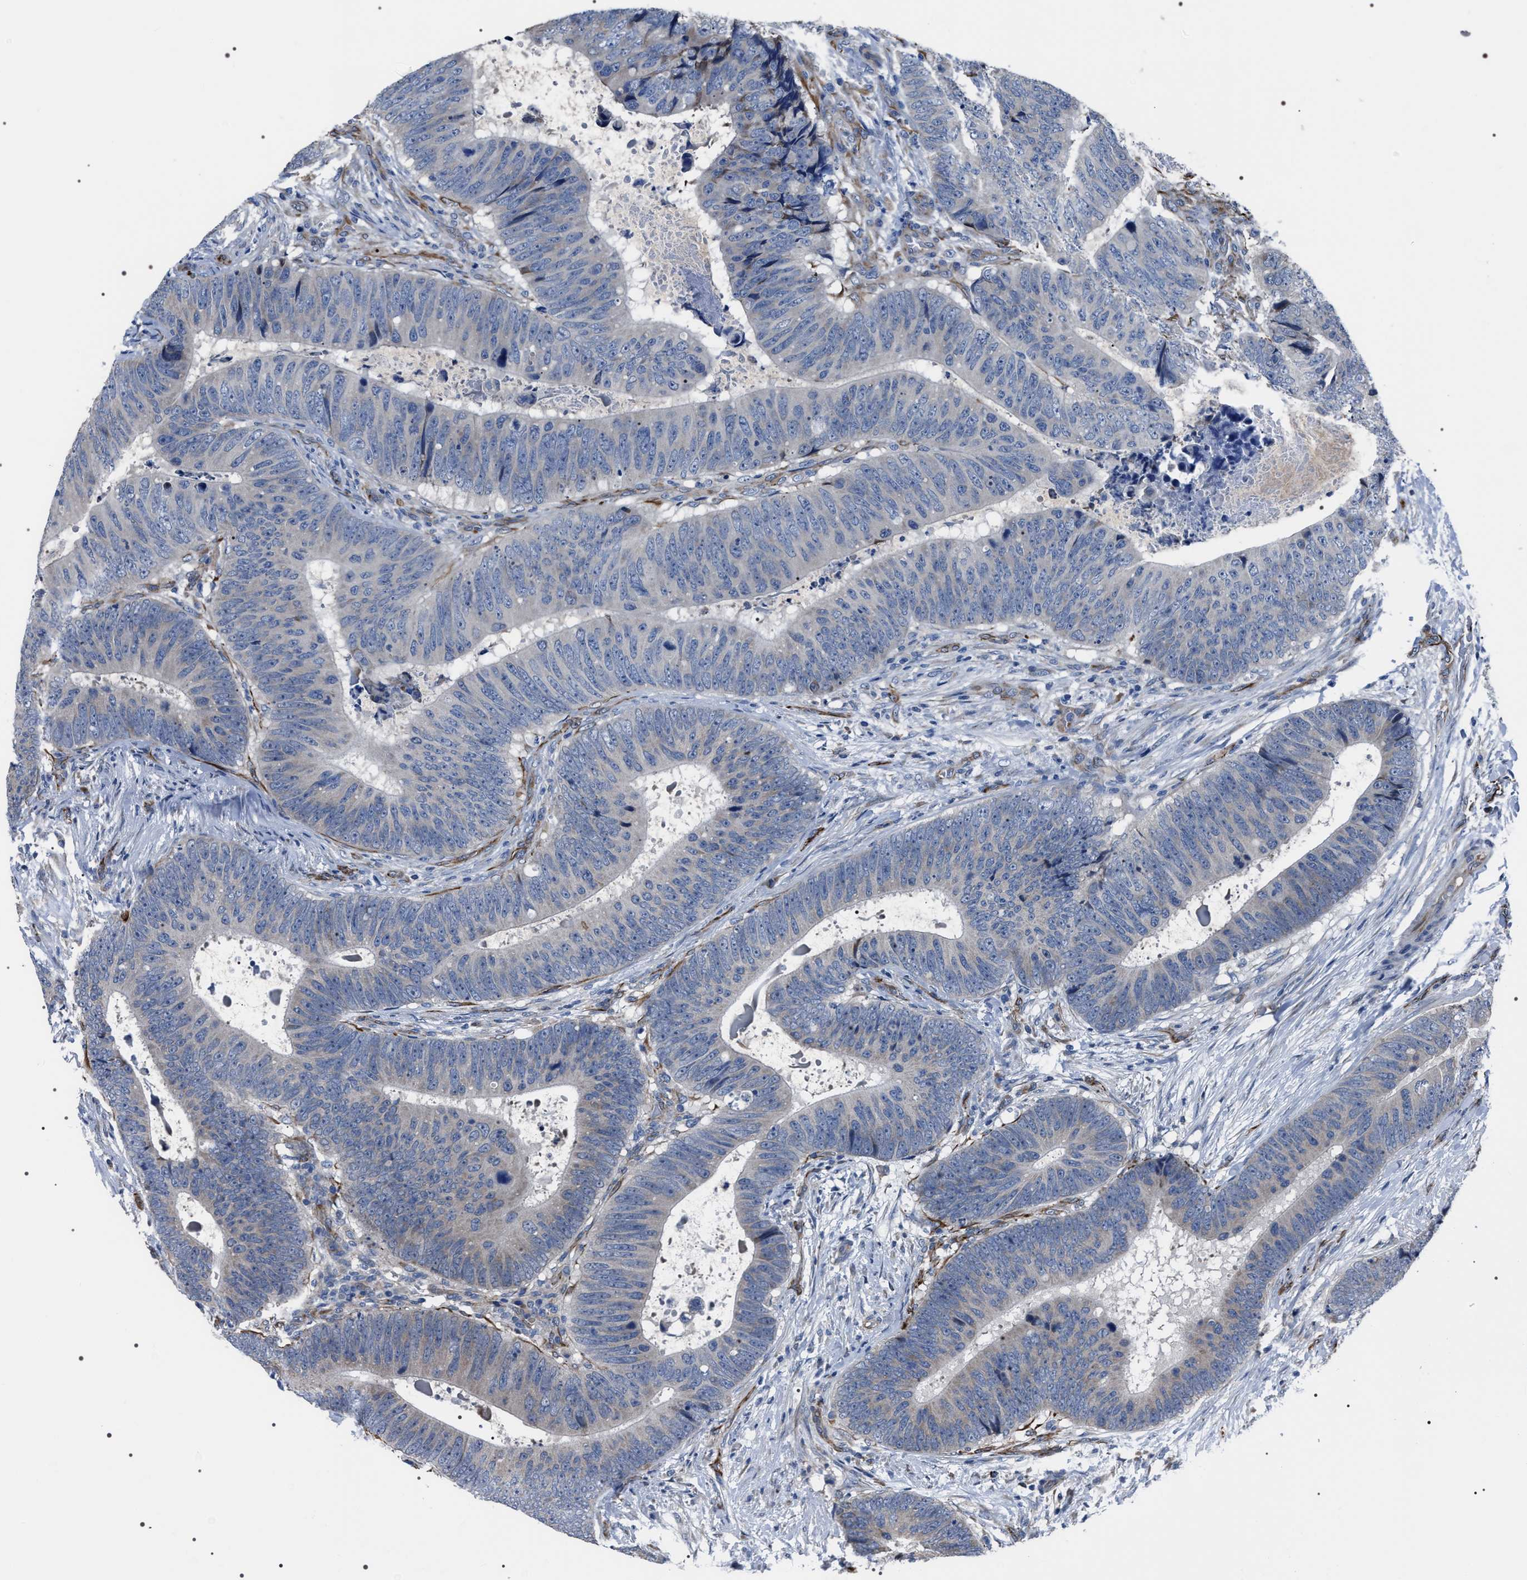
{"staining": {"intensity": "weak", "quantity": "<25%", "location": "cytoplasmic/membranous"}, "tissue": "colorectal cancer", "cell_type": "Tumor cells", "image_type": "cancer", "snomed": [{"axis": "morphology", "description": "Adenocarcinoma, NOS"}, {"axis": "topography", "description": "Colon"}], "caption": "The photomicrograph exhibits no significant staining in tumor cells of adenocarcinoma (colorectal).", "gene": "PKD1L1", "patient": {"sex": "male", "age": 56}}